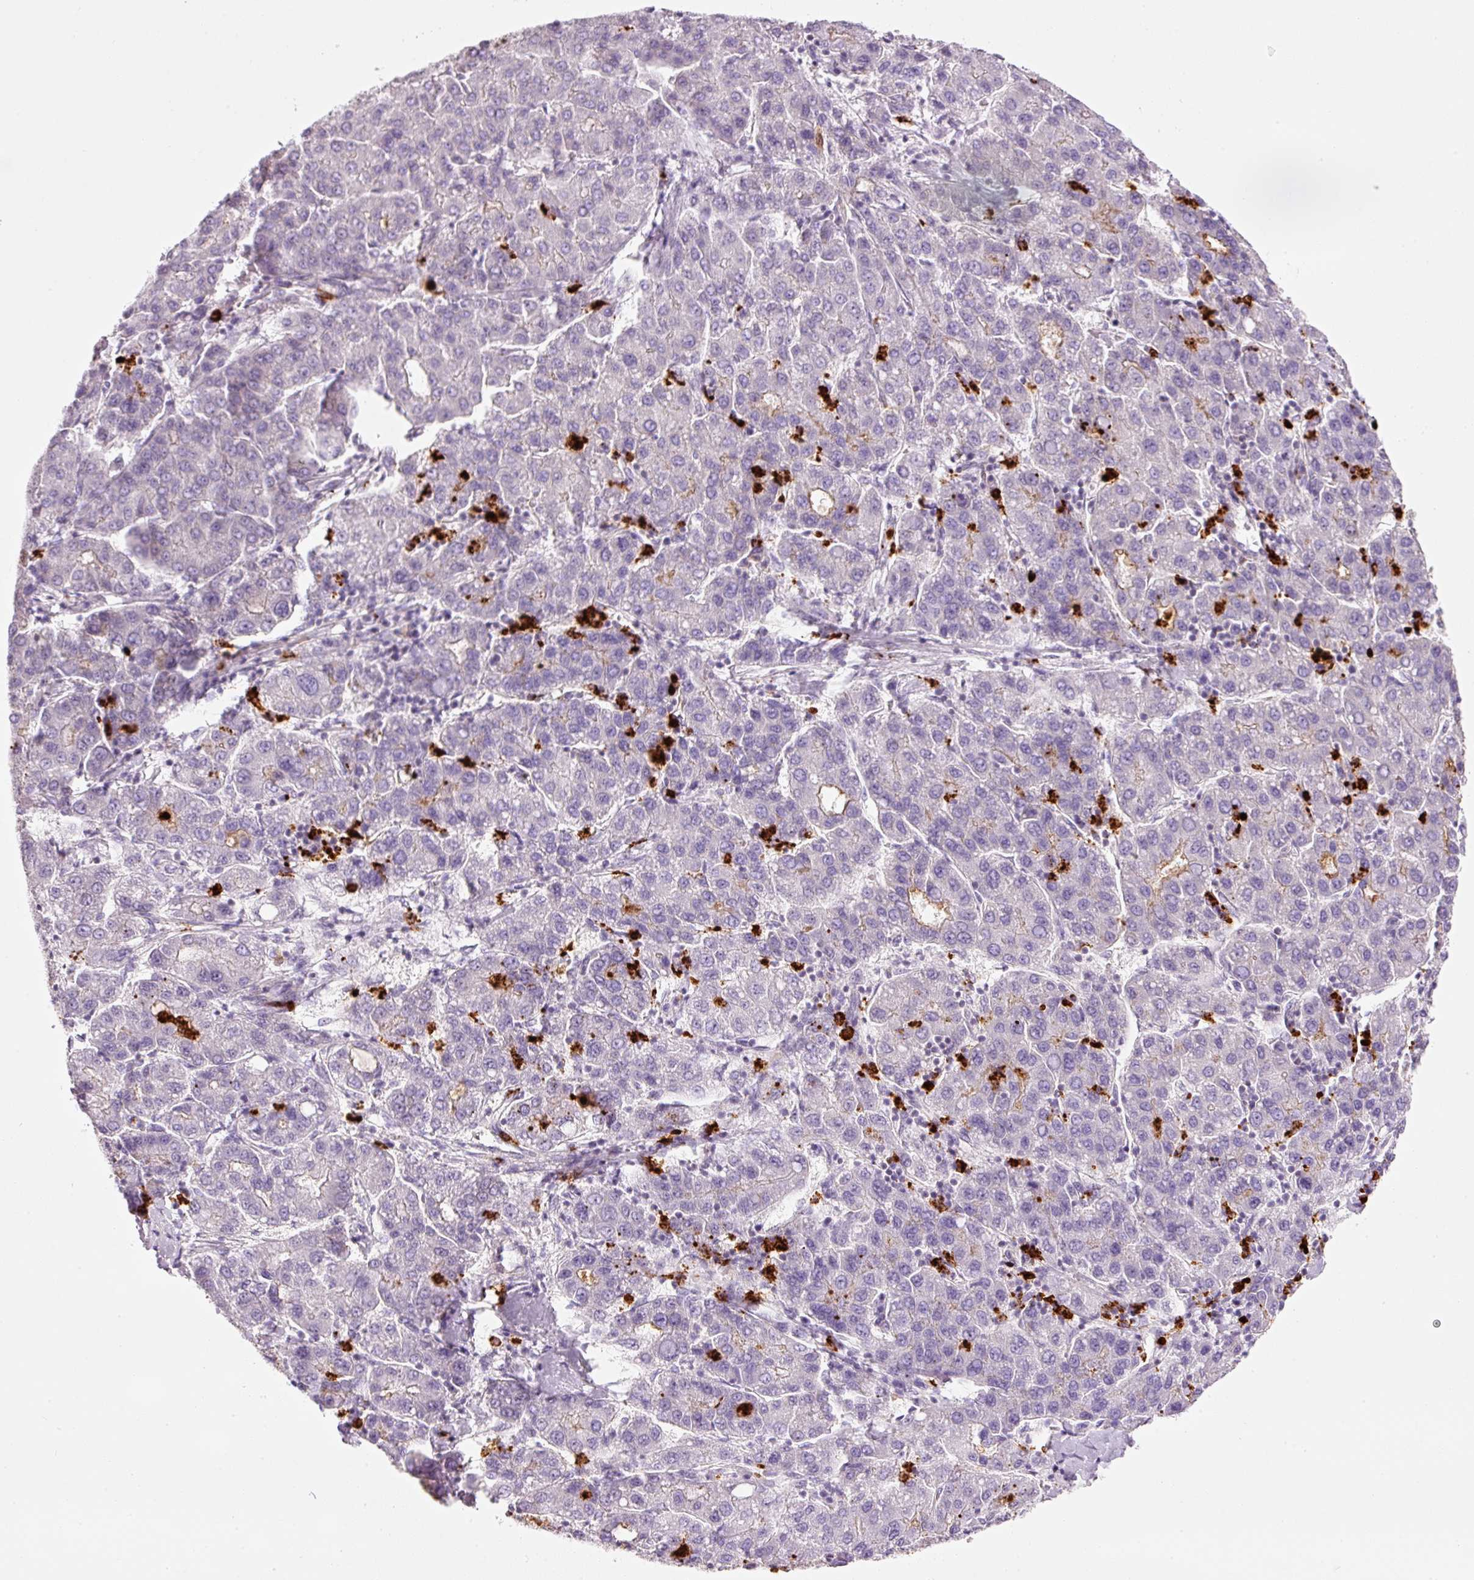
{"staining": {"intensity": "negative", "quantity": "none", "location": "none"}, "tissue": "liver cancer", "cell_type": "Tumor cells", "image_type": "cancer", "snomed": [{"axis": "morphology", "description": "Carcinoma, Hepatocellular, NOS"}, {"axis": "topography", "description": "Liver"}], "caption": "An immunohistochemistry (IHC) micrograph of liver cancer is shown. There is no staining in tumor cells of liver cancer. (DAB IHC visualized using brightfield microscopy, high magnification).", "gene": "MAP3K3", "patient": {"sex": "male", "age": 65}}